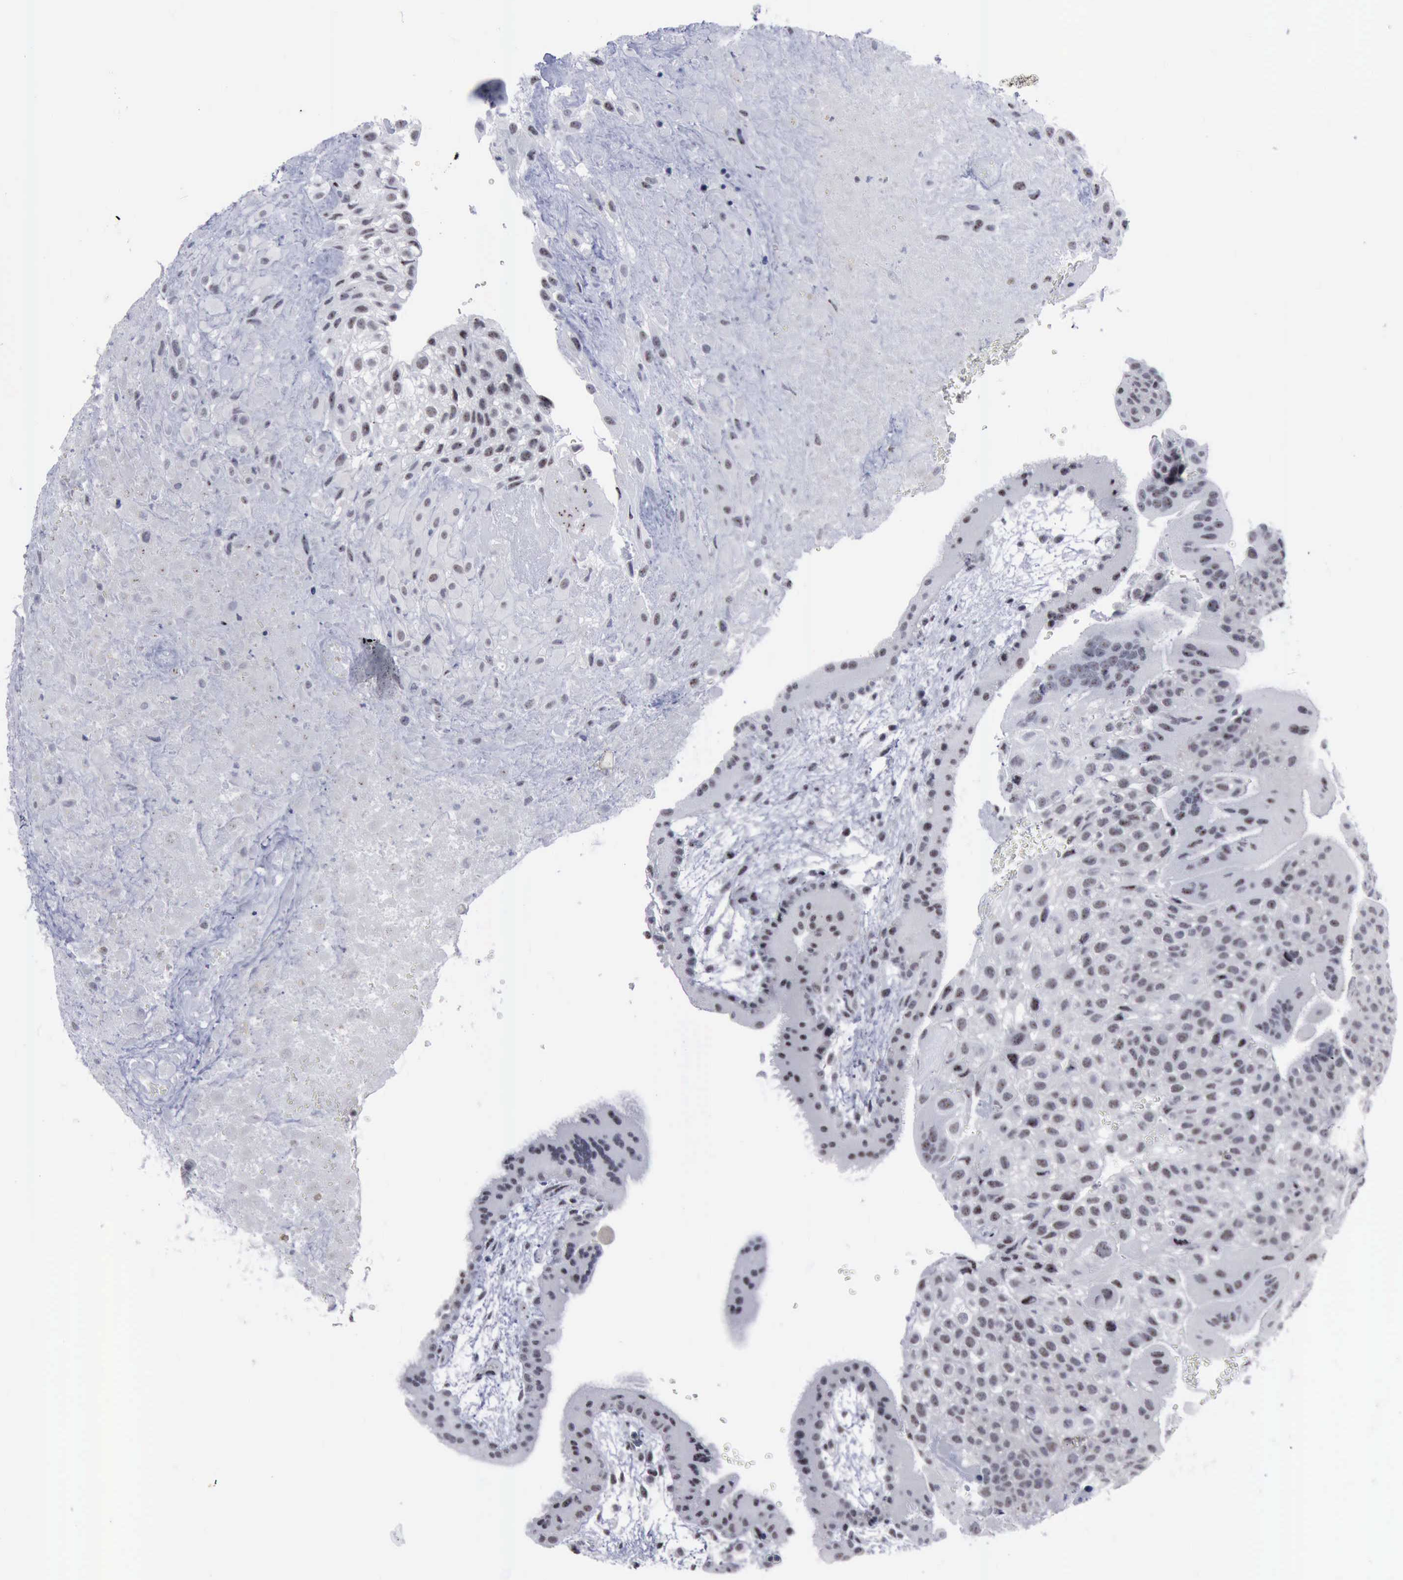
{"staining": {"intensity": "negative", "quantity": "none", "location": "none"}, "tissue": "placenta", "cell_type": "Decidual cells", "image_type": "normal", "snomed": [{"axis": "morphology", "description": "Normal tissue, NOS"}, {"axis": "topography", "description": "Placenta"}], "caption": "Immunohistochemistry (IHC) image of unremarkable placenta: human placenta stained with DAB displays no significant protein expression in decidual cells. (Immunohistochemistry (IHC), brightfield microscopy, high magnification).", "gene": "BRD1", "patient": {"sex": "female", "age": 19}}